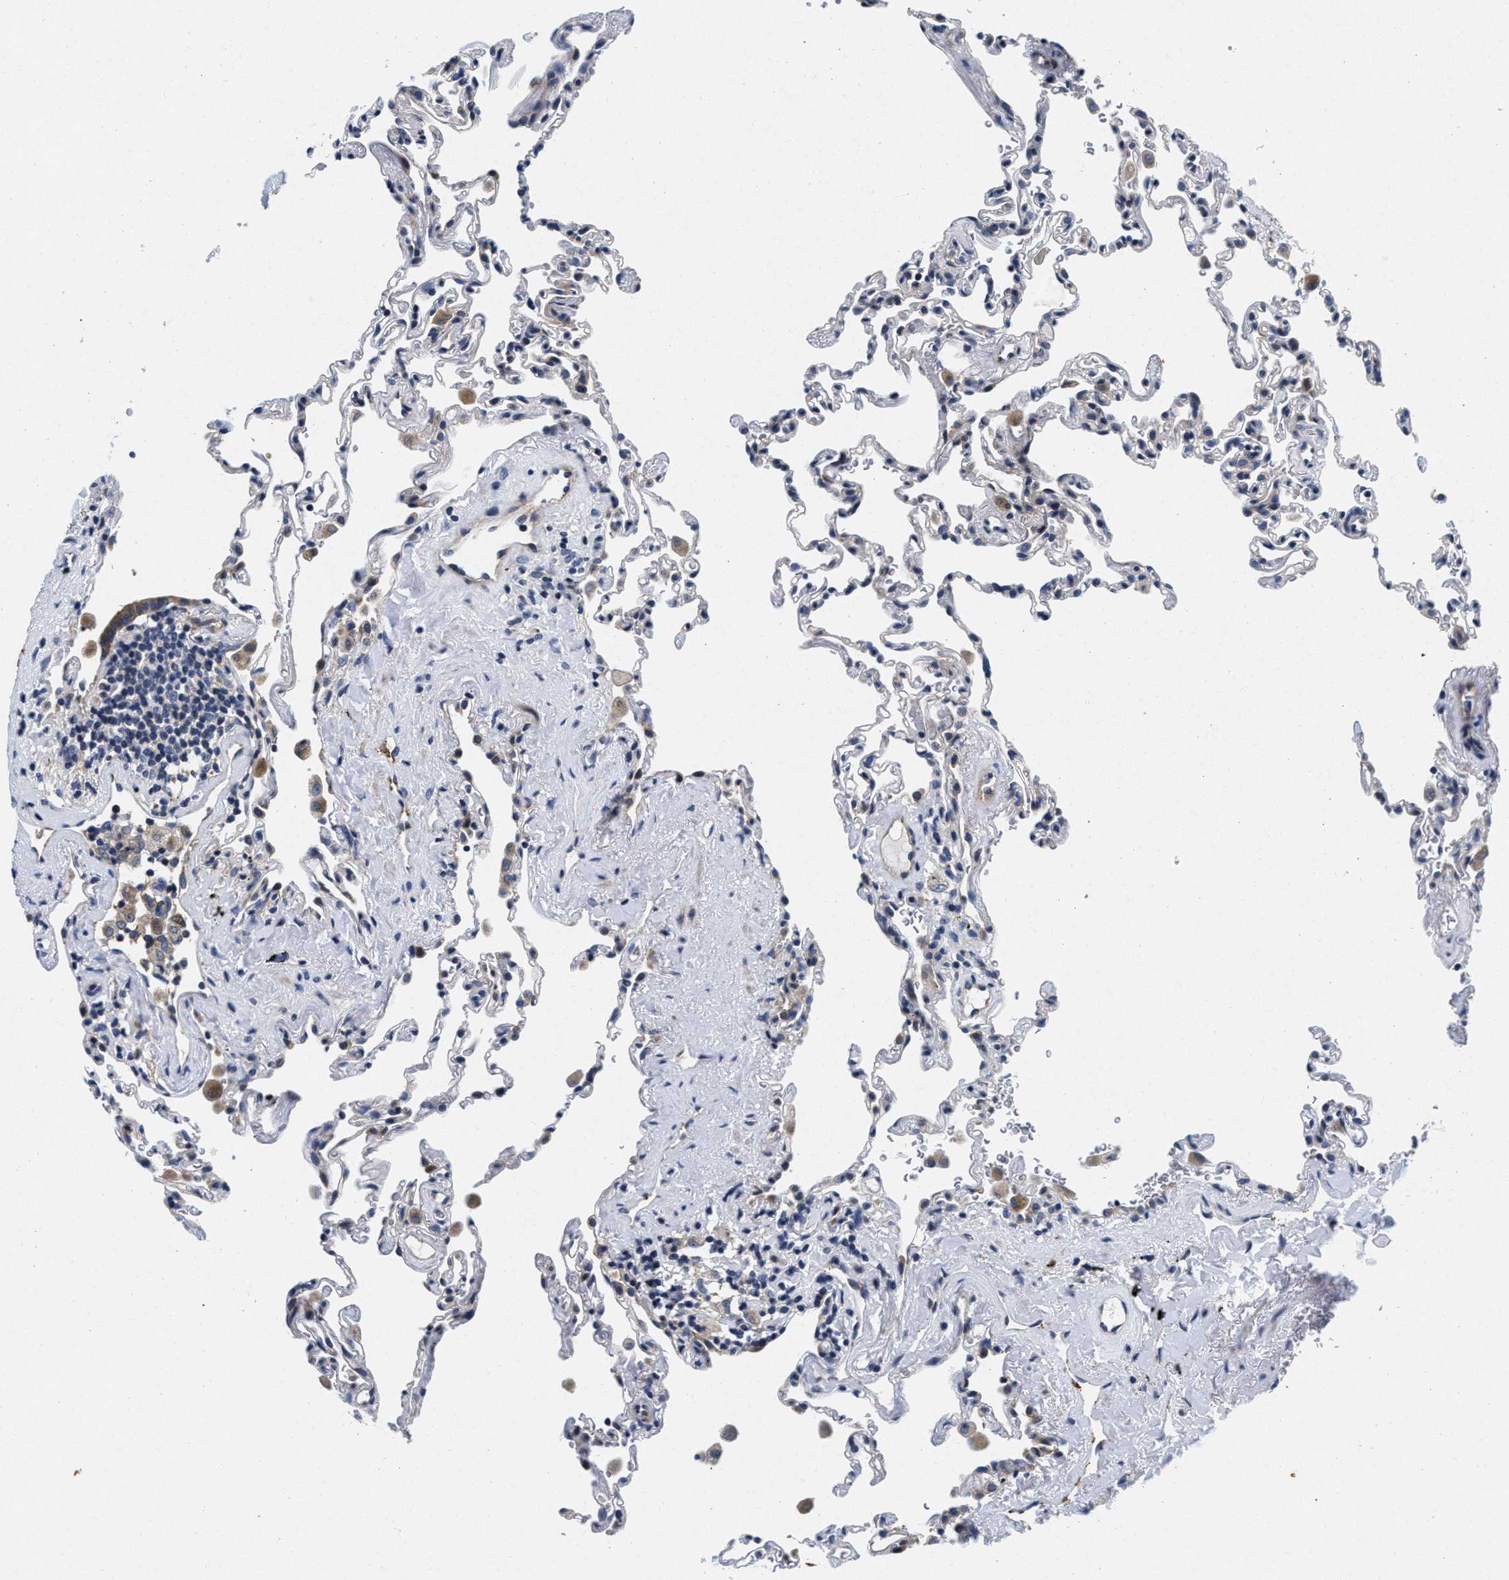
{"staining": {"intensity": "negative", "quantity": "none", "location": "none"}, "tissue": "lung", "cell_type": "Alveolar cells", "image_type": "normal", "snomed": [{"axis": "morphology", "description": "Normal tissue, NOS"}, {"axis": "topography", "description": "Lung"}], "caption": "This histopathology image is of benign lung stained with immunohistochemistry (IHC) to label a protein in brown with the nuclei are counter-stained blue. There is no positivity in alveolar cells.", "gene": "LAD1", "patient": {"sex": "male", "age": 59}}